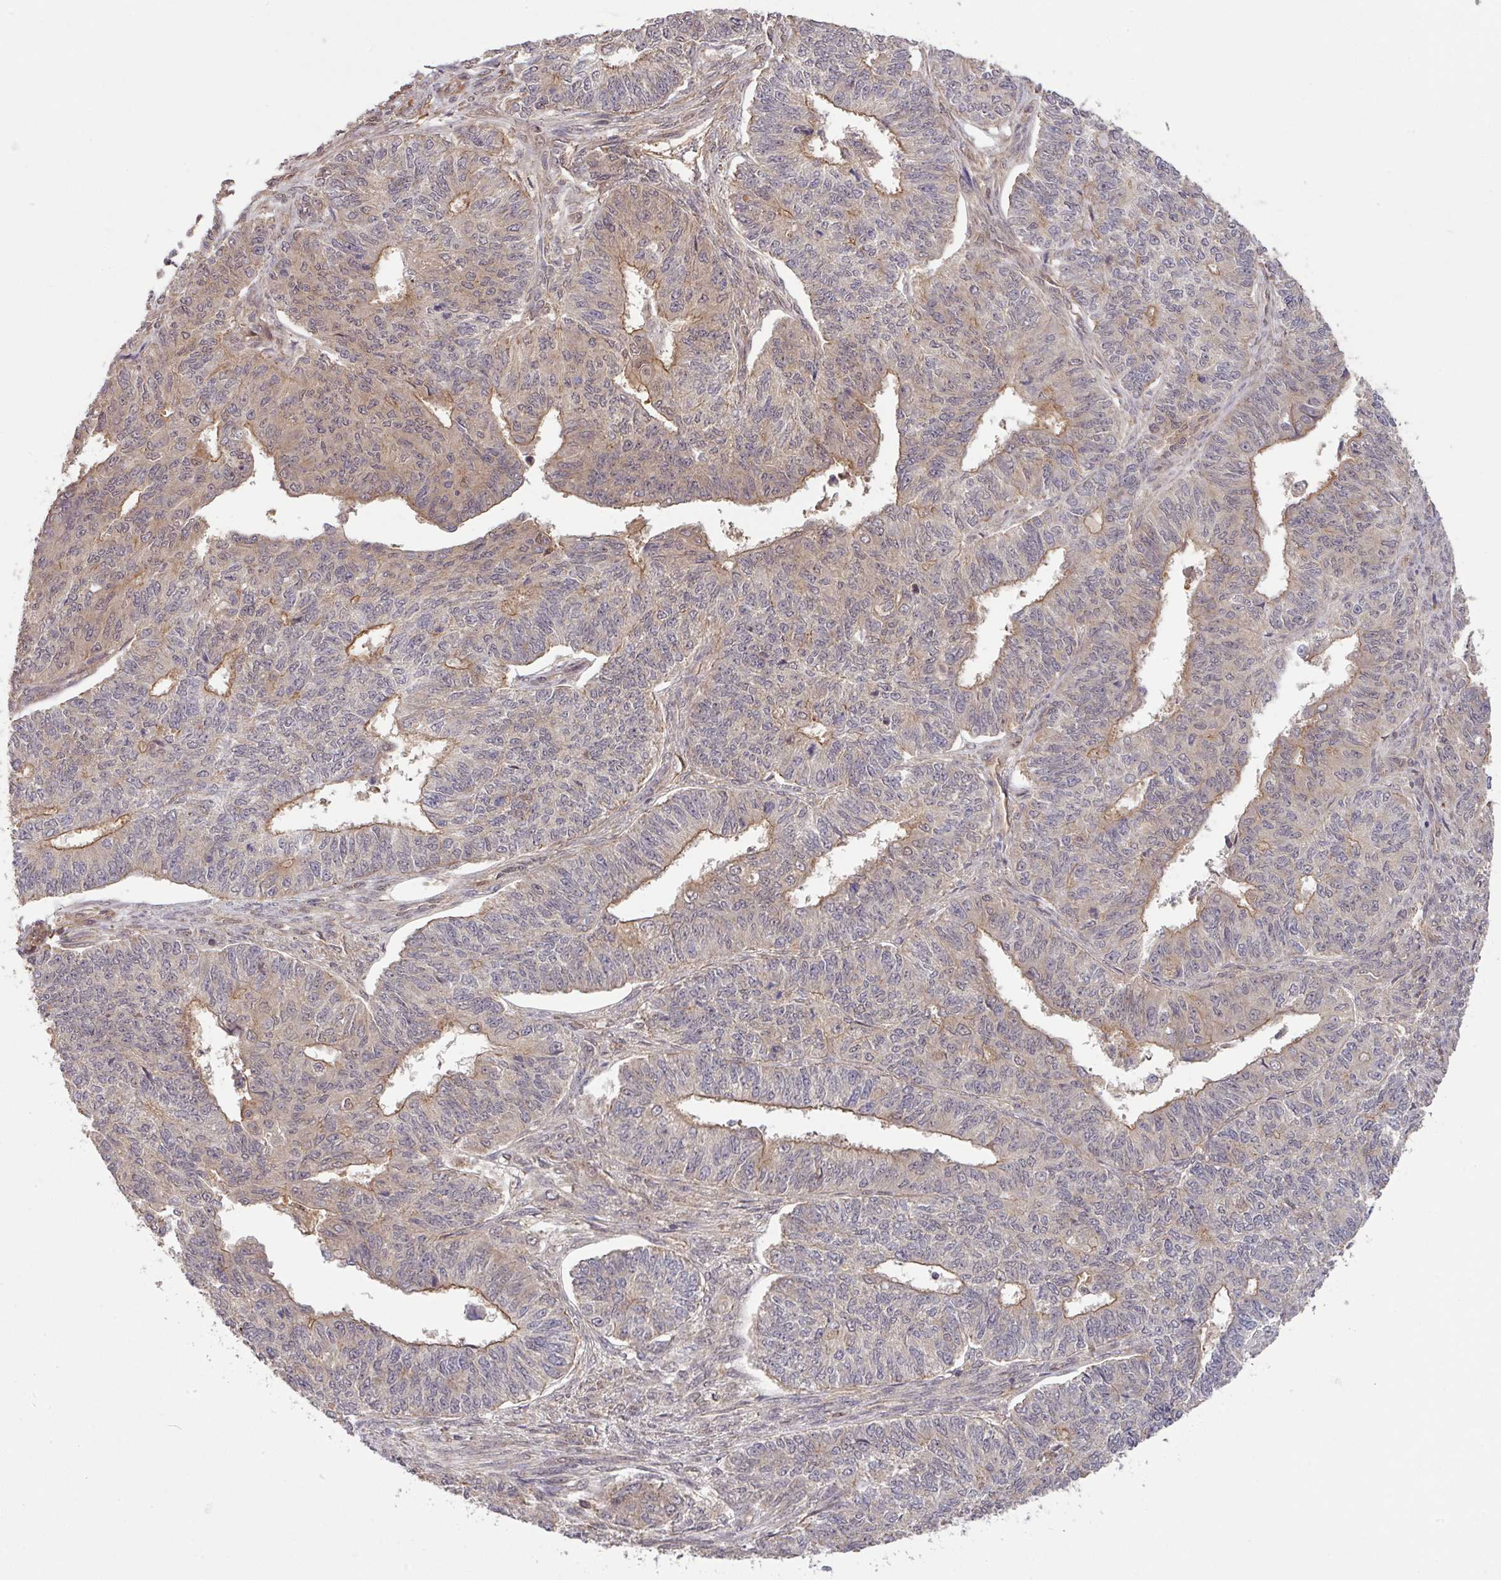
{"staining": {"intensity": "weak", "quantity": "25%-75%", "location": "cytoplasmic/membranous"}, "tissue": "endometrial cancer", "cell_type": "Tumor cells", "image_type": "cancer", "snomed": [{"axis": "morphology", "description": "Adenocarcinoma, NOS"}, {"axis": "topography", "description": "Endometrium"}], "caption": "Immunohistochemistry of human endometrial cancer exhibits low levels of weak cytoplasmic/membranous staining in about 25%-75% of tumor cells.", "gene": "ARPIN", "patient": {"sex": "female", "age": 32}}